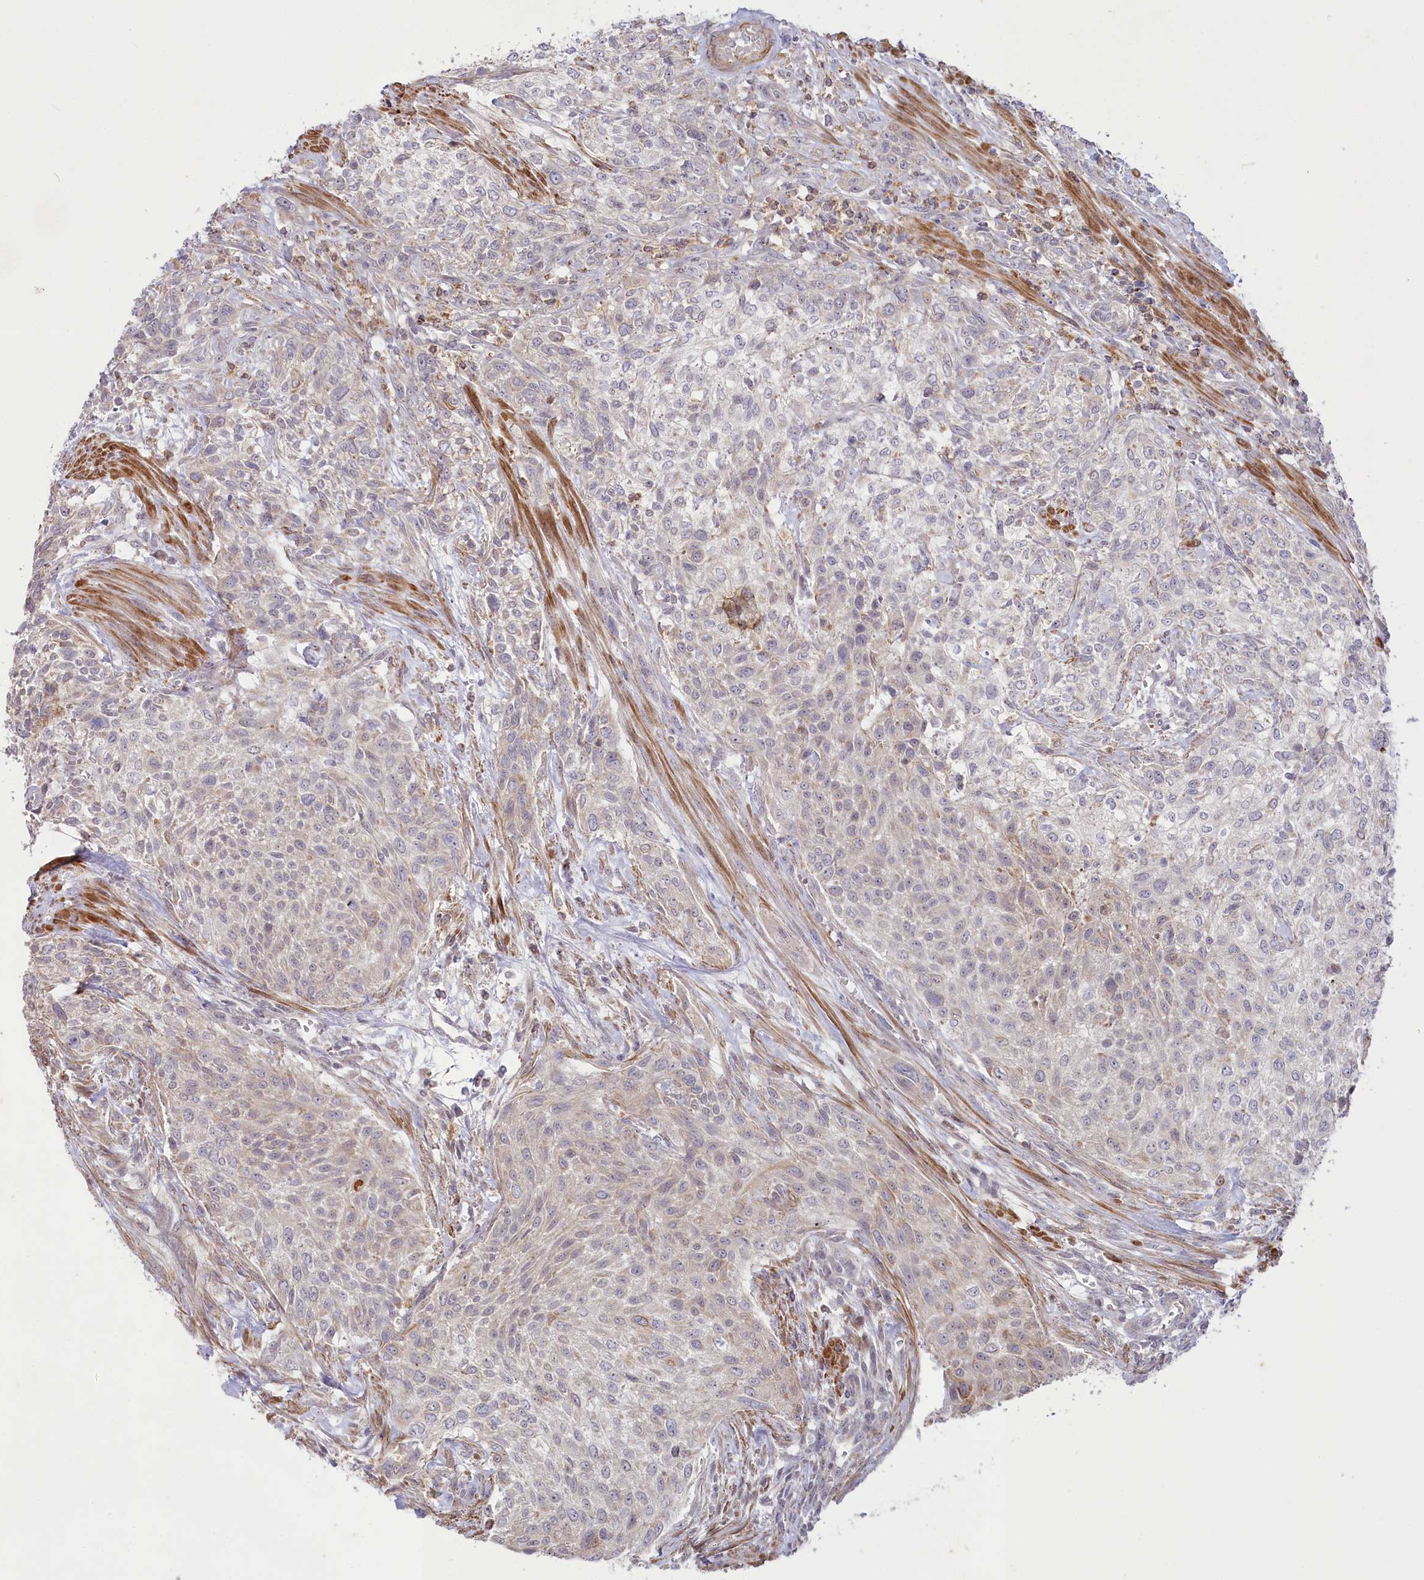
{"staining": {"intensity": "weak", "quantity": "<25%", "location": "cytoplasmic/membranous"}, "tissue": "urothelial cancer", "cell_type": "Tumor cells", "image_type": "cancer", "snomed": [{"axis": "morphology", "description": "Normal tissue, NOS"}, {"axis": "morphology", "description": "Urothelial carcinoma, NOS"}, {"axis": "topography", "description": "Urinary bladder"}, {"axis": "topography", "description": "Peripheral nerve tissue"}], "caption": "There is no significant positivity in tumor cells of urothelial cancer. Brightfield microscopy of immunohistochemistry stained with DAB (3,3'-diaminobenzidine) (brown) and hematoxylin (blue), captured at high magnification.", "gene": "MTG1", "patient": {"sex": "male", "age": 35}}